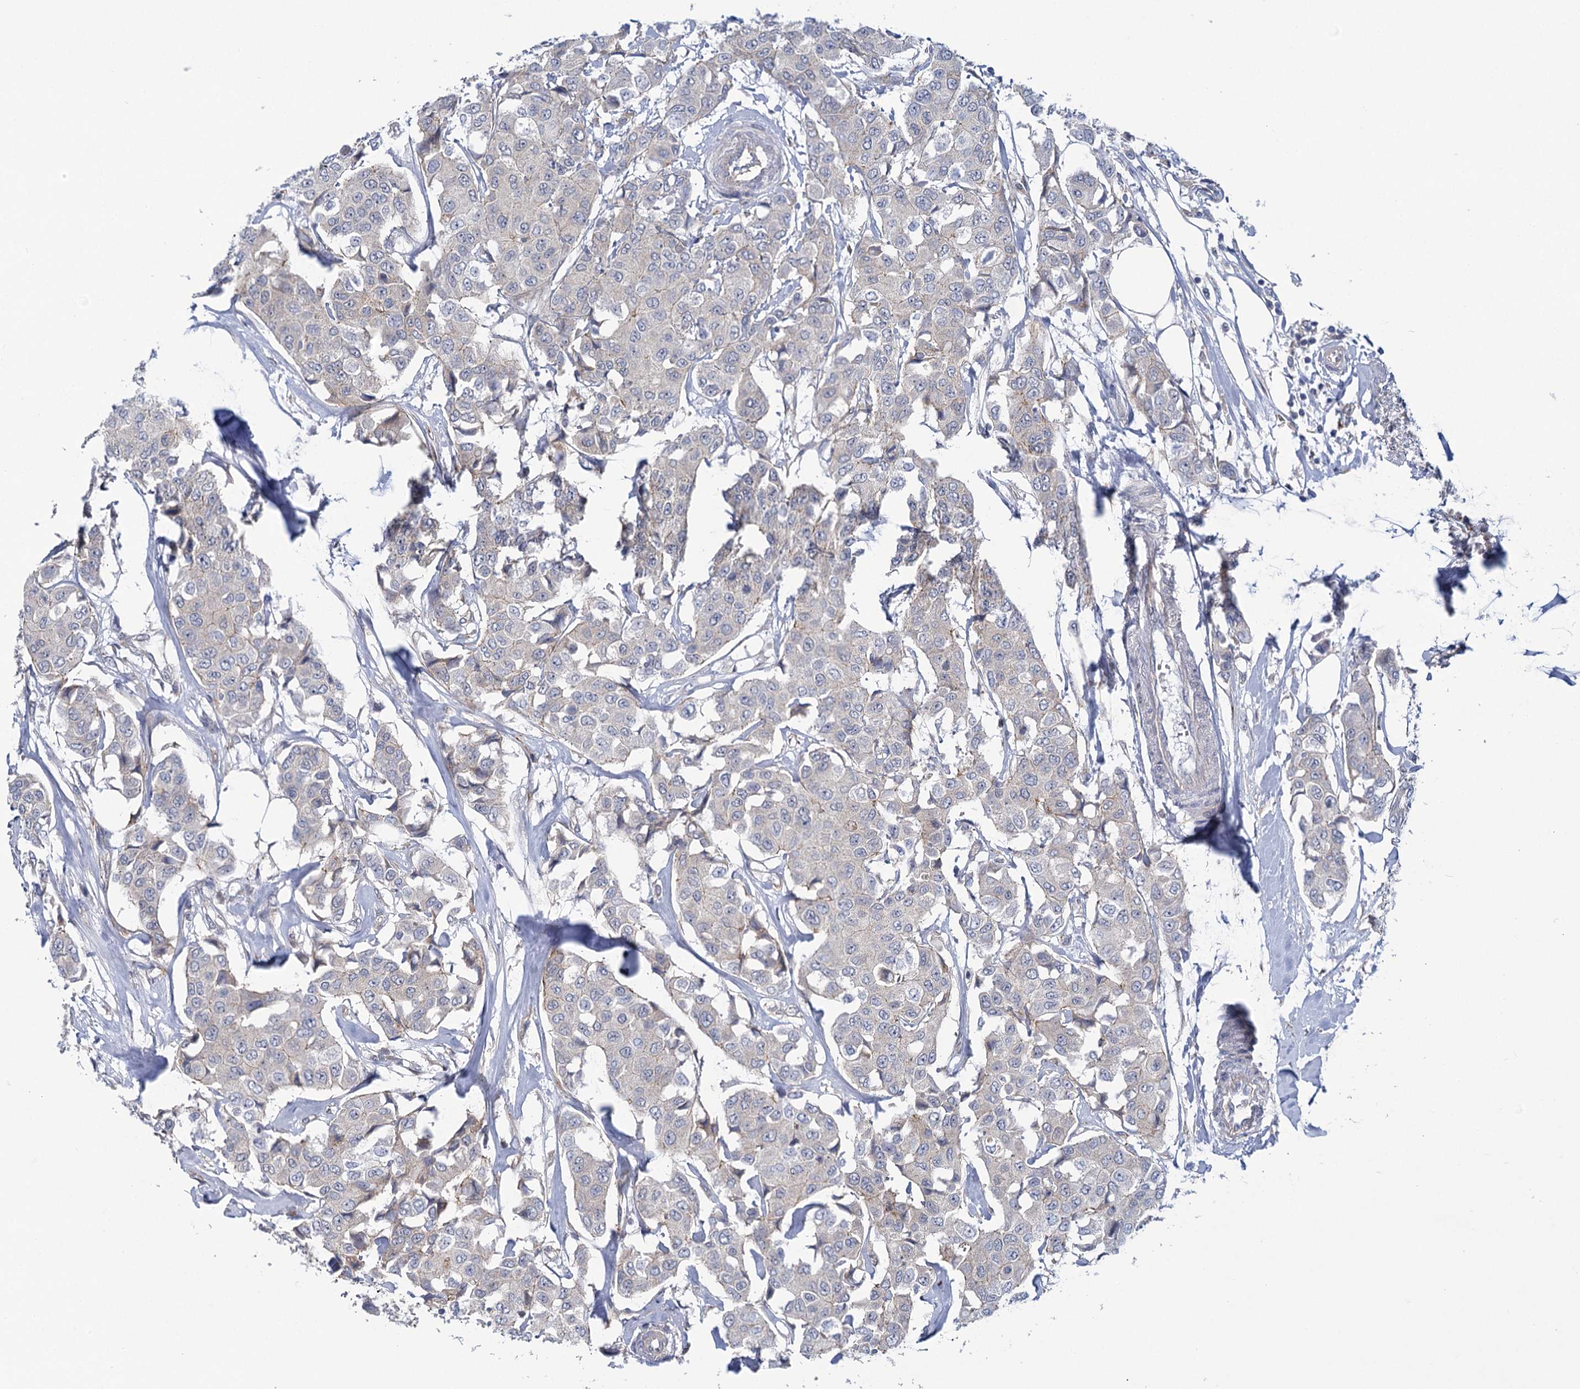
{"staining": {"intensity": "negative", "quantity": "none", "location": "none"}, "tissue": "breast cancer", "cell_type": "Tumor cells", "image_type": "cancer", "snomed": [{"axis": "morphology", "description": "Duct carcinoma"}, {"axis": "topography", "description": "Breast"}], "caption": "This micrograph is of breast cancer stained with IHC to label a protein in brown with the nuclei are counter-stained blue. There is no expression in tumor cells.", "gene": "MBLAC2", "patient": {"sex": "female", "age": 80}}